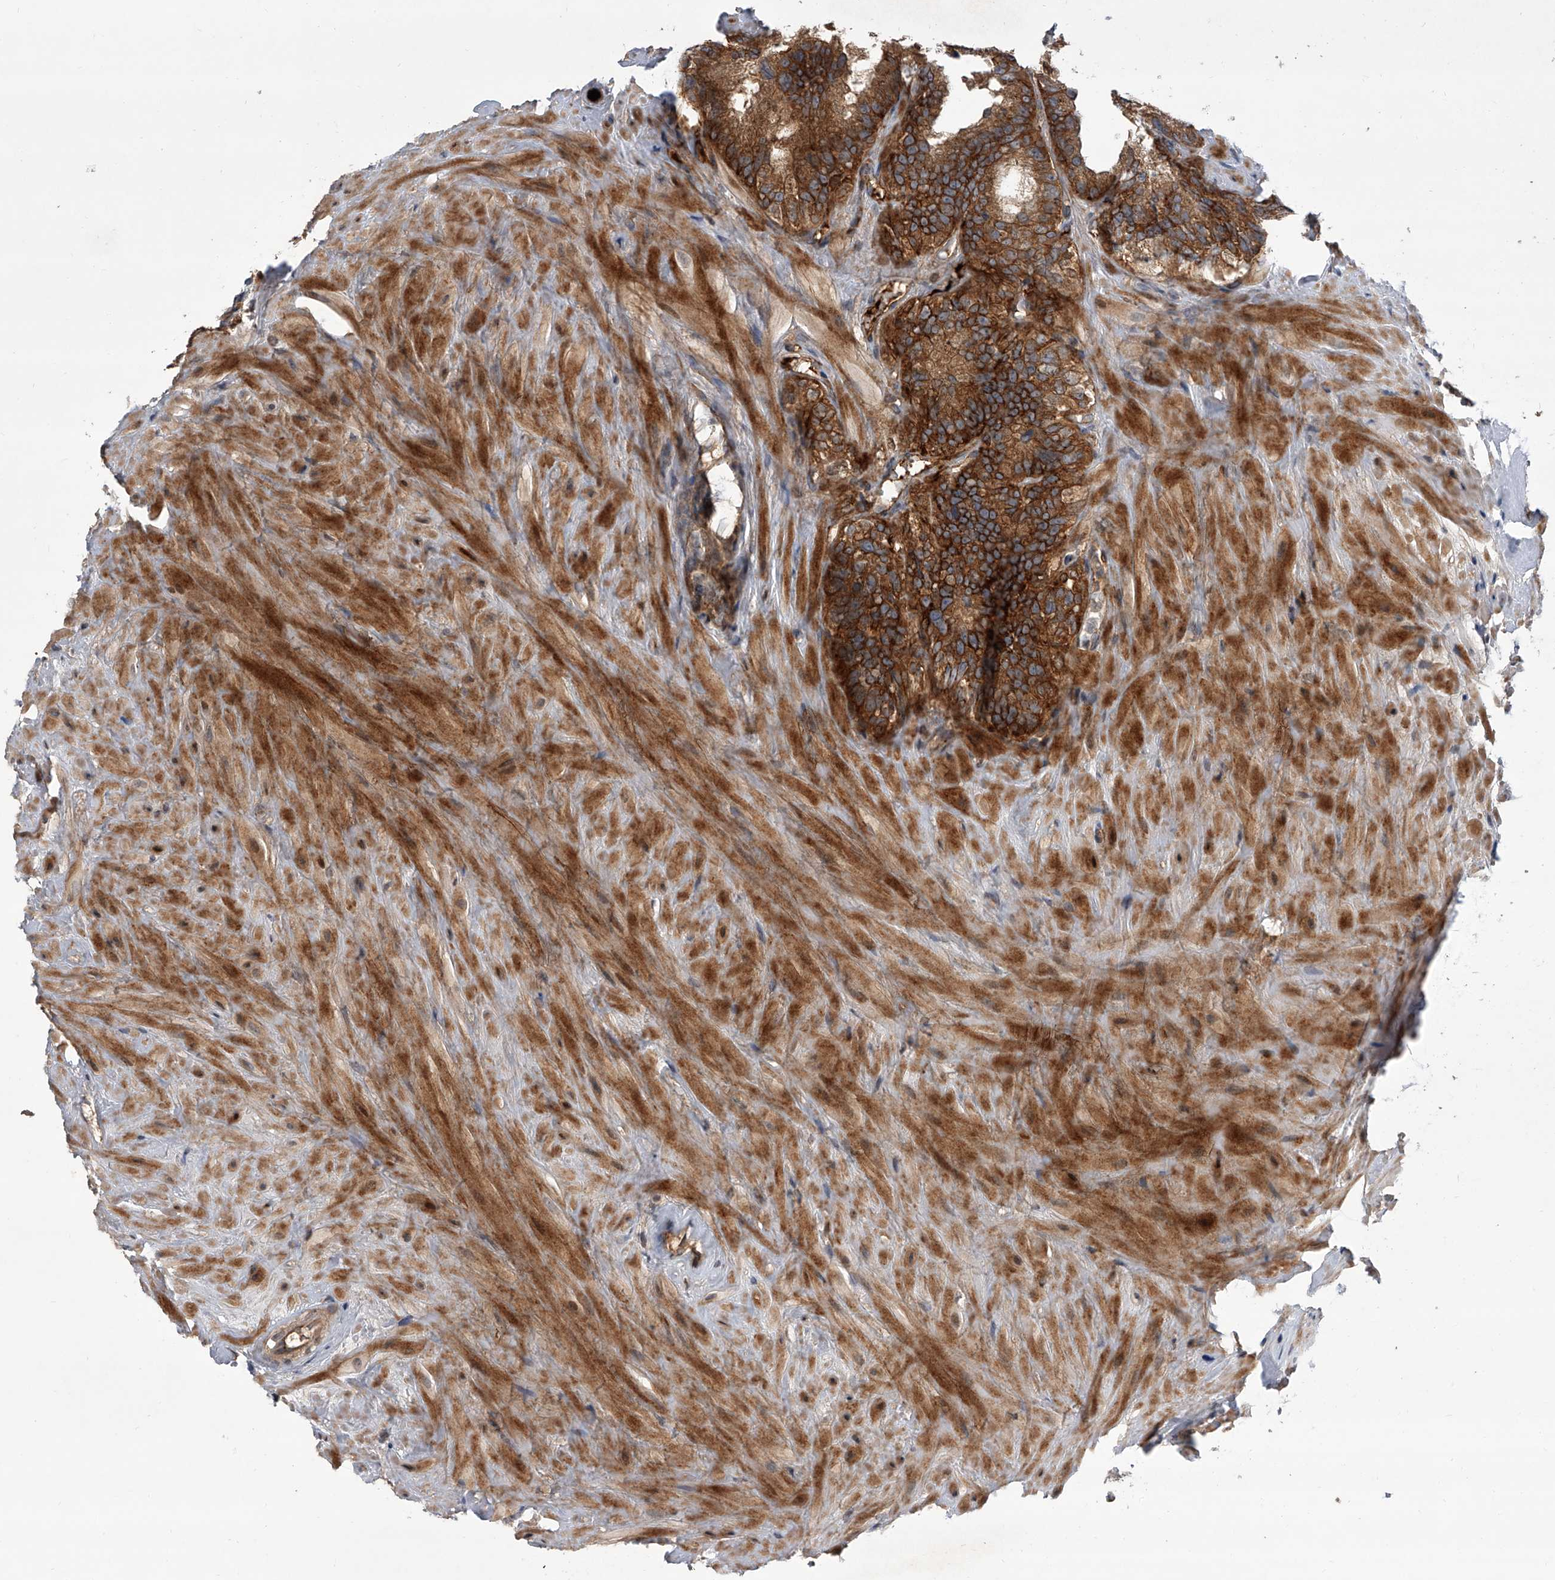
{"staining": {"intensity": "strong", "quantity": ">75%", "location": "cytoplasmic/membranous"}, "tissue": "seminal vesicle", "cell_type": "Glandular cells", "image_type": "normal", "snomed": [{"axis": "morphology", "description": "Normal tissue, NOS"}, {"axis": "topography", "description": "Seminal veicle"}], "caption": "Glandular cells show strong cytoplasmic/membranous expression in approximately >75% of cells in normal seminal vesicle.", "gene": "USP47", "patient": {"sex": "male", "age": 80}}